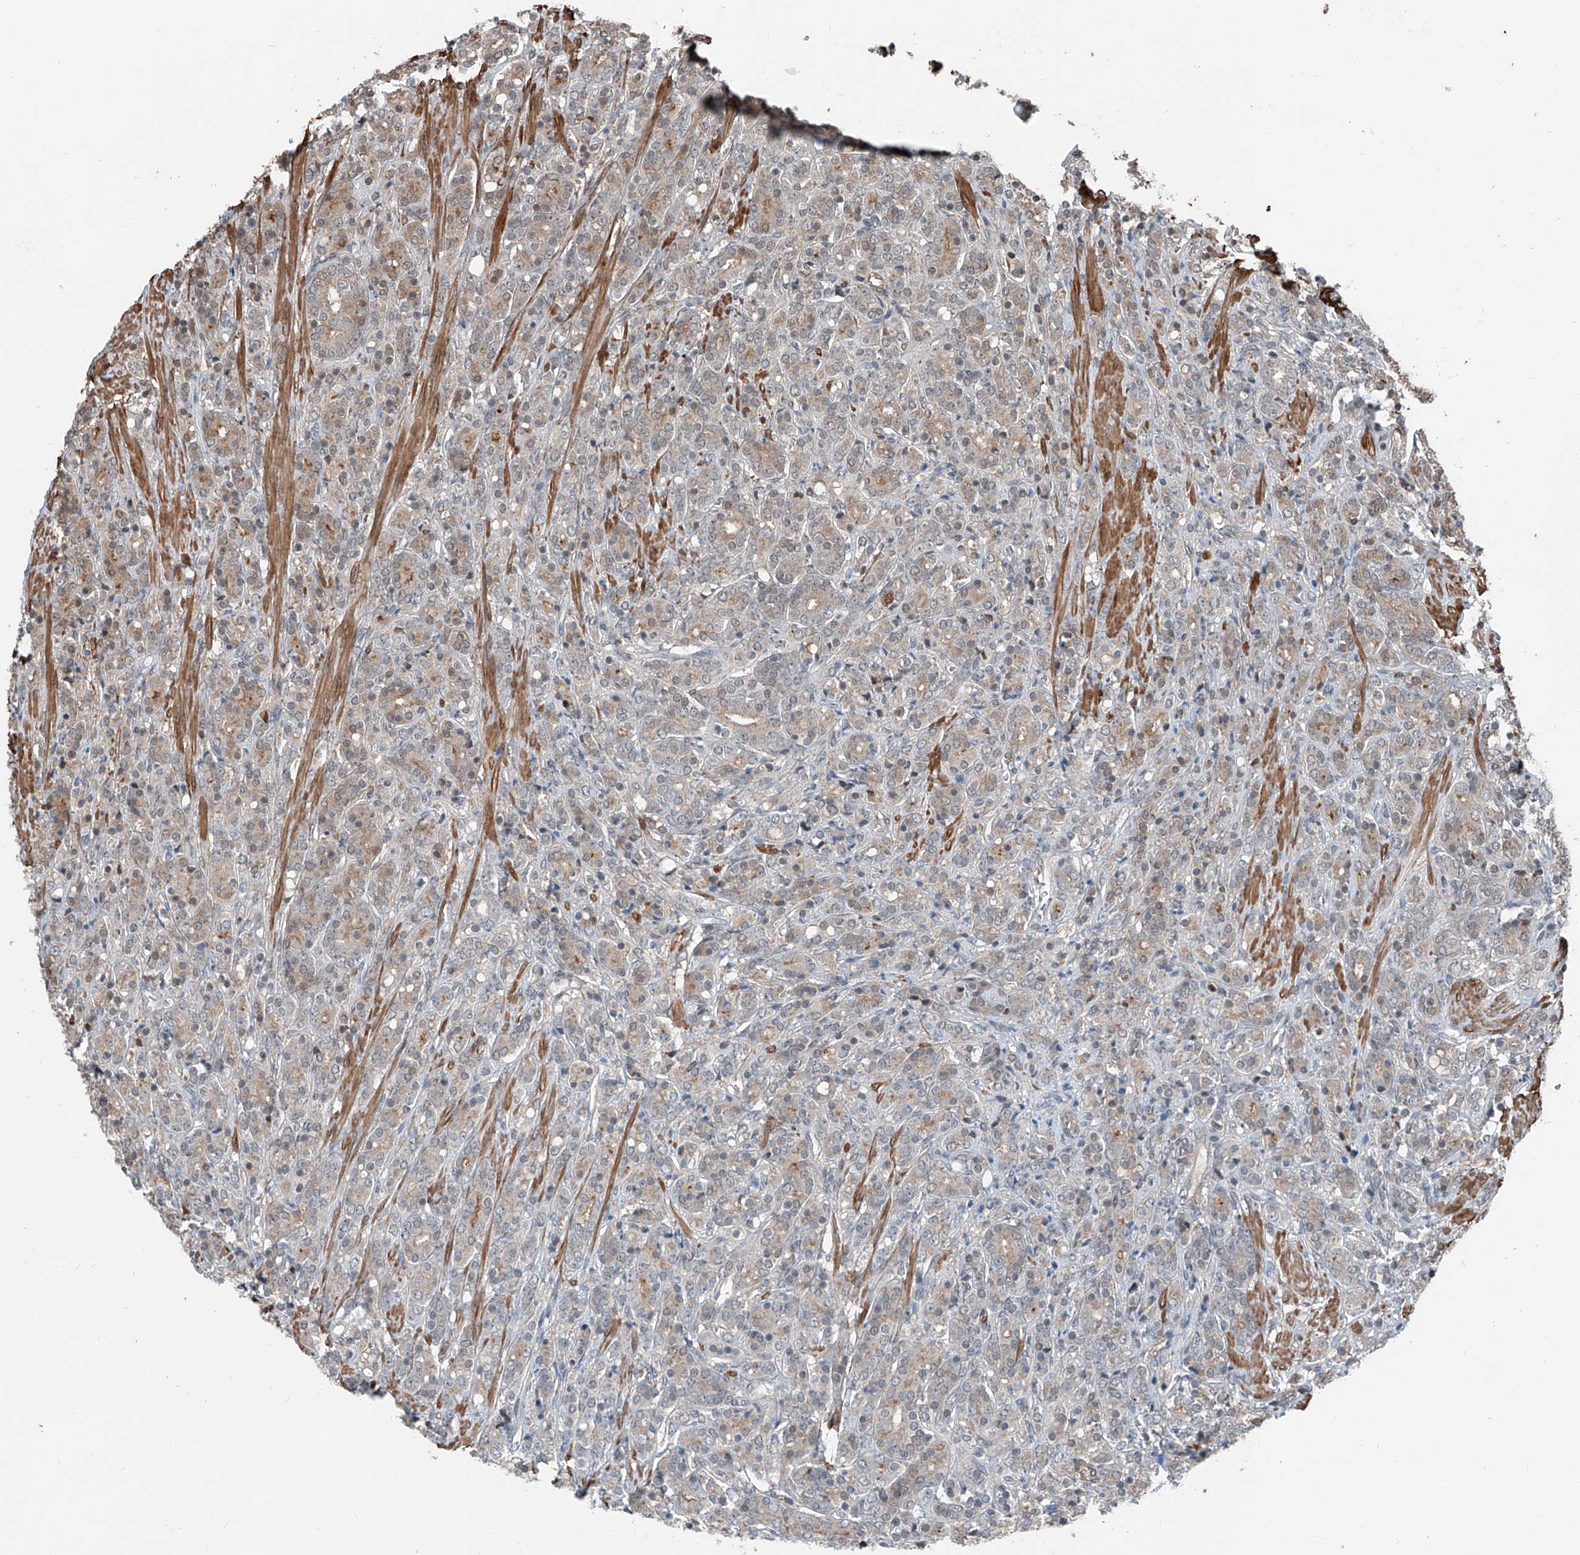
{"staining": {"intensity": "moderate", "quantity": "<25%", "location": "cytoplasmic/membranous,nuclear"}, "tissue": "prostate cancer", "cell_type": "Tumor cells", "image_type": "cancer", "snomed": [{"axis": "morphology", "description": "Adenocarcinoma, High grade"}, {"axis": "topography", "description": "Prostate"}], "caption": "Immunohistochemical staining of prostate adenocarcinoma (high-grade) displays moderate cytoplasmic/membranous and nuclear protein positivity in about <25% of tumor cells.", "gene": "HSPA6", "patient": {"sex": "male", "age": 62}}